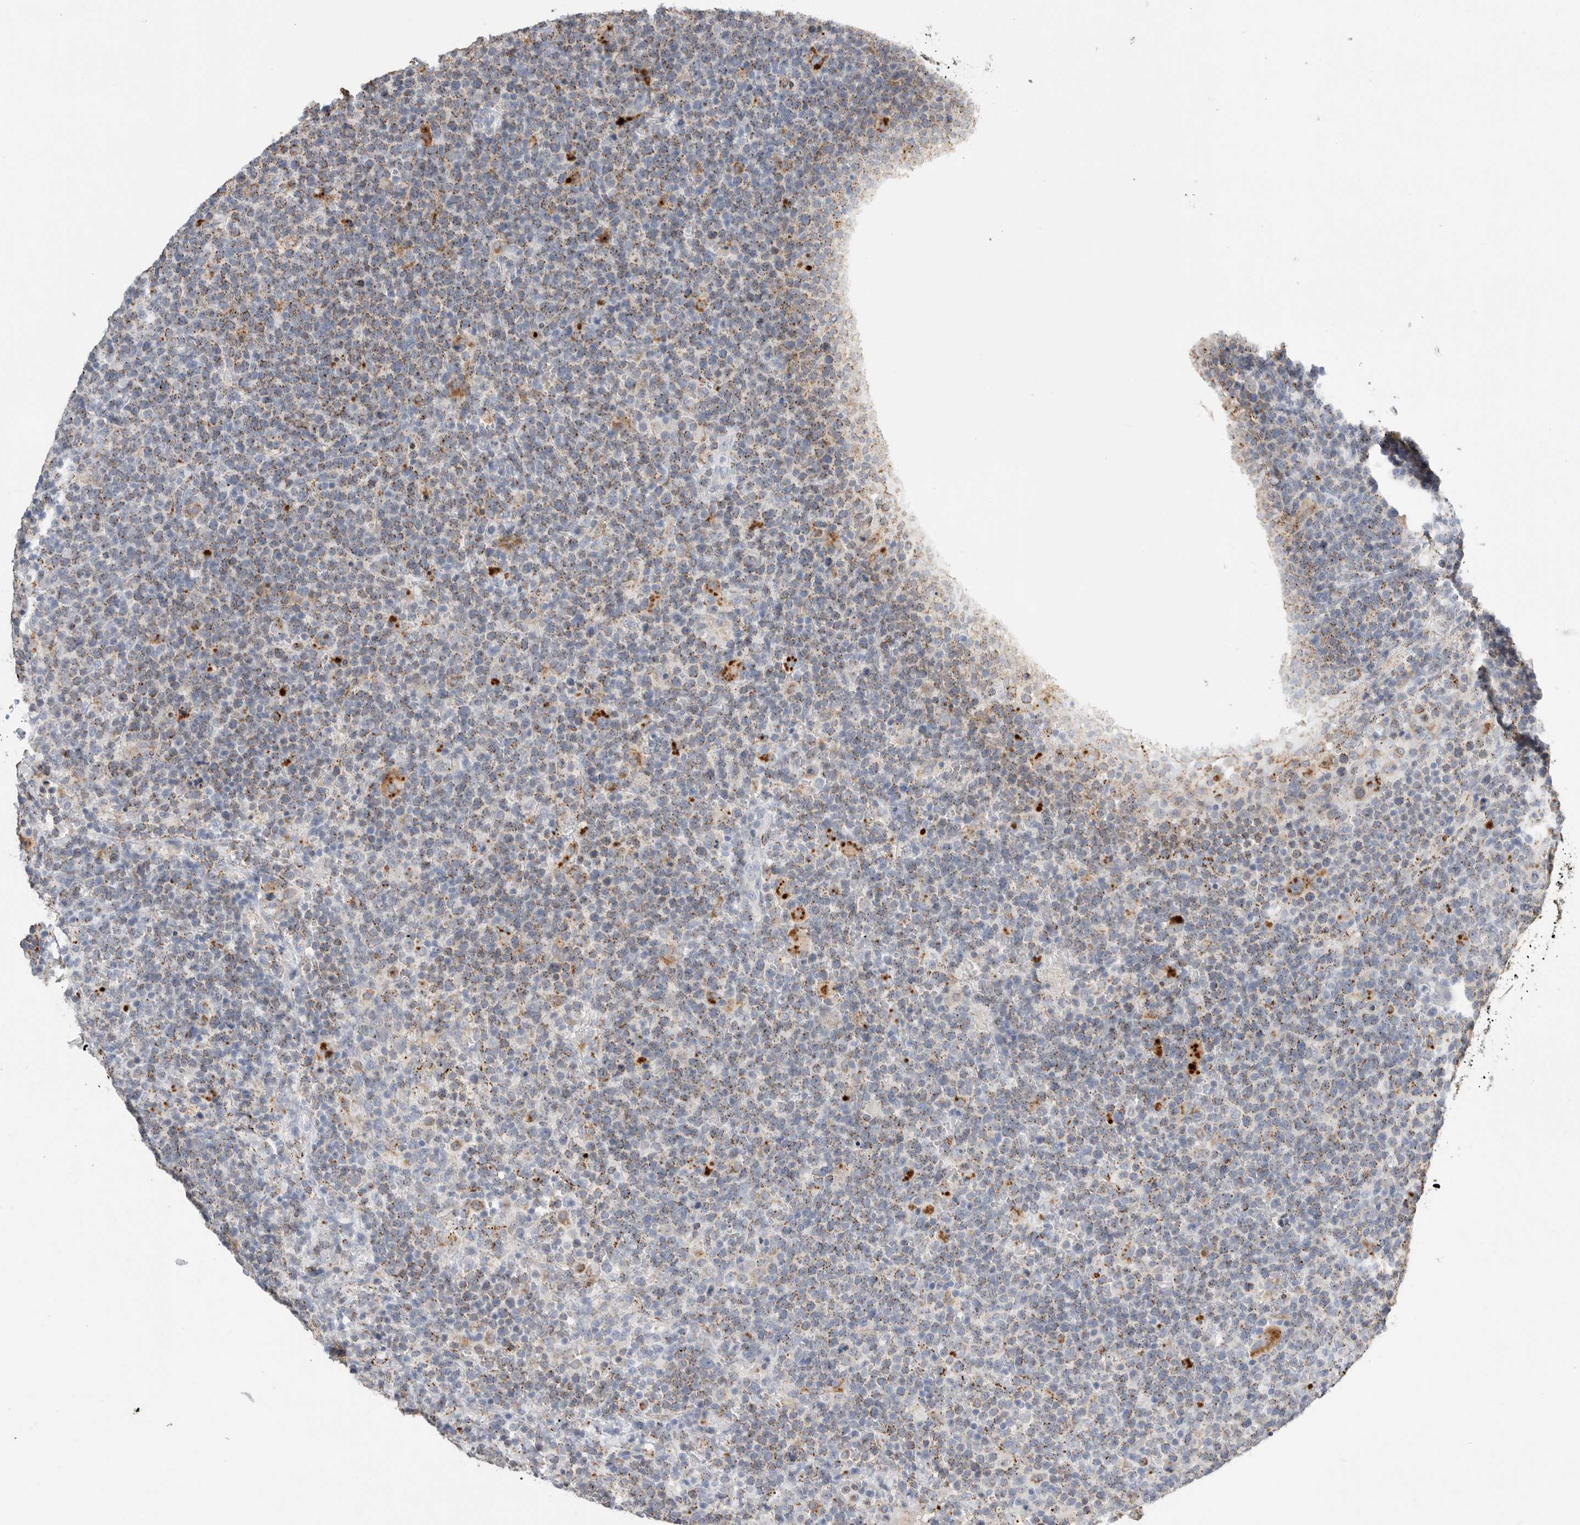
{"staining": {"intensity": "moderate", "quantity": ">75%", "location": "cytoplasmic/membranous"}, "tissue": "lymphoma", "cell_type": "Tumor cells", "image_type": "cancer", "snomed": [{"axis": "morphology", "description": "Malignant lymphoma, non-Hodgkin's type, High grade"}, {"axis": "topography", "description": "Lymph node"}], "caption": "IHC (DAB (3,3'-diaminobenzidine)) staining of human malignant lymphoma, non-Hodgkin's type (high-grade) shows moderate cytoplasmic/membranous protein positivity in approximately >75% of tumor cells. The staining is performed using DAB (3,3'-diaminobenzidine) brown chromogen to label protein expression. The nuclei are counter-stained blue using hematoxylin.", "gene": "GGH", "patient": {"sex": "male", "age": 61}}